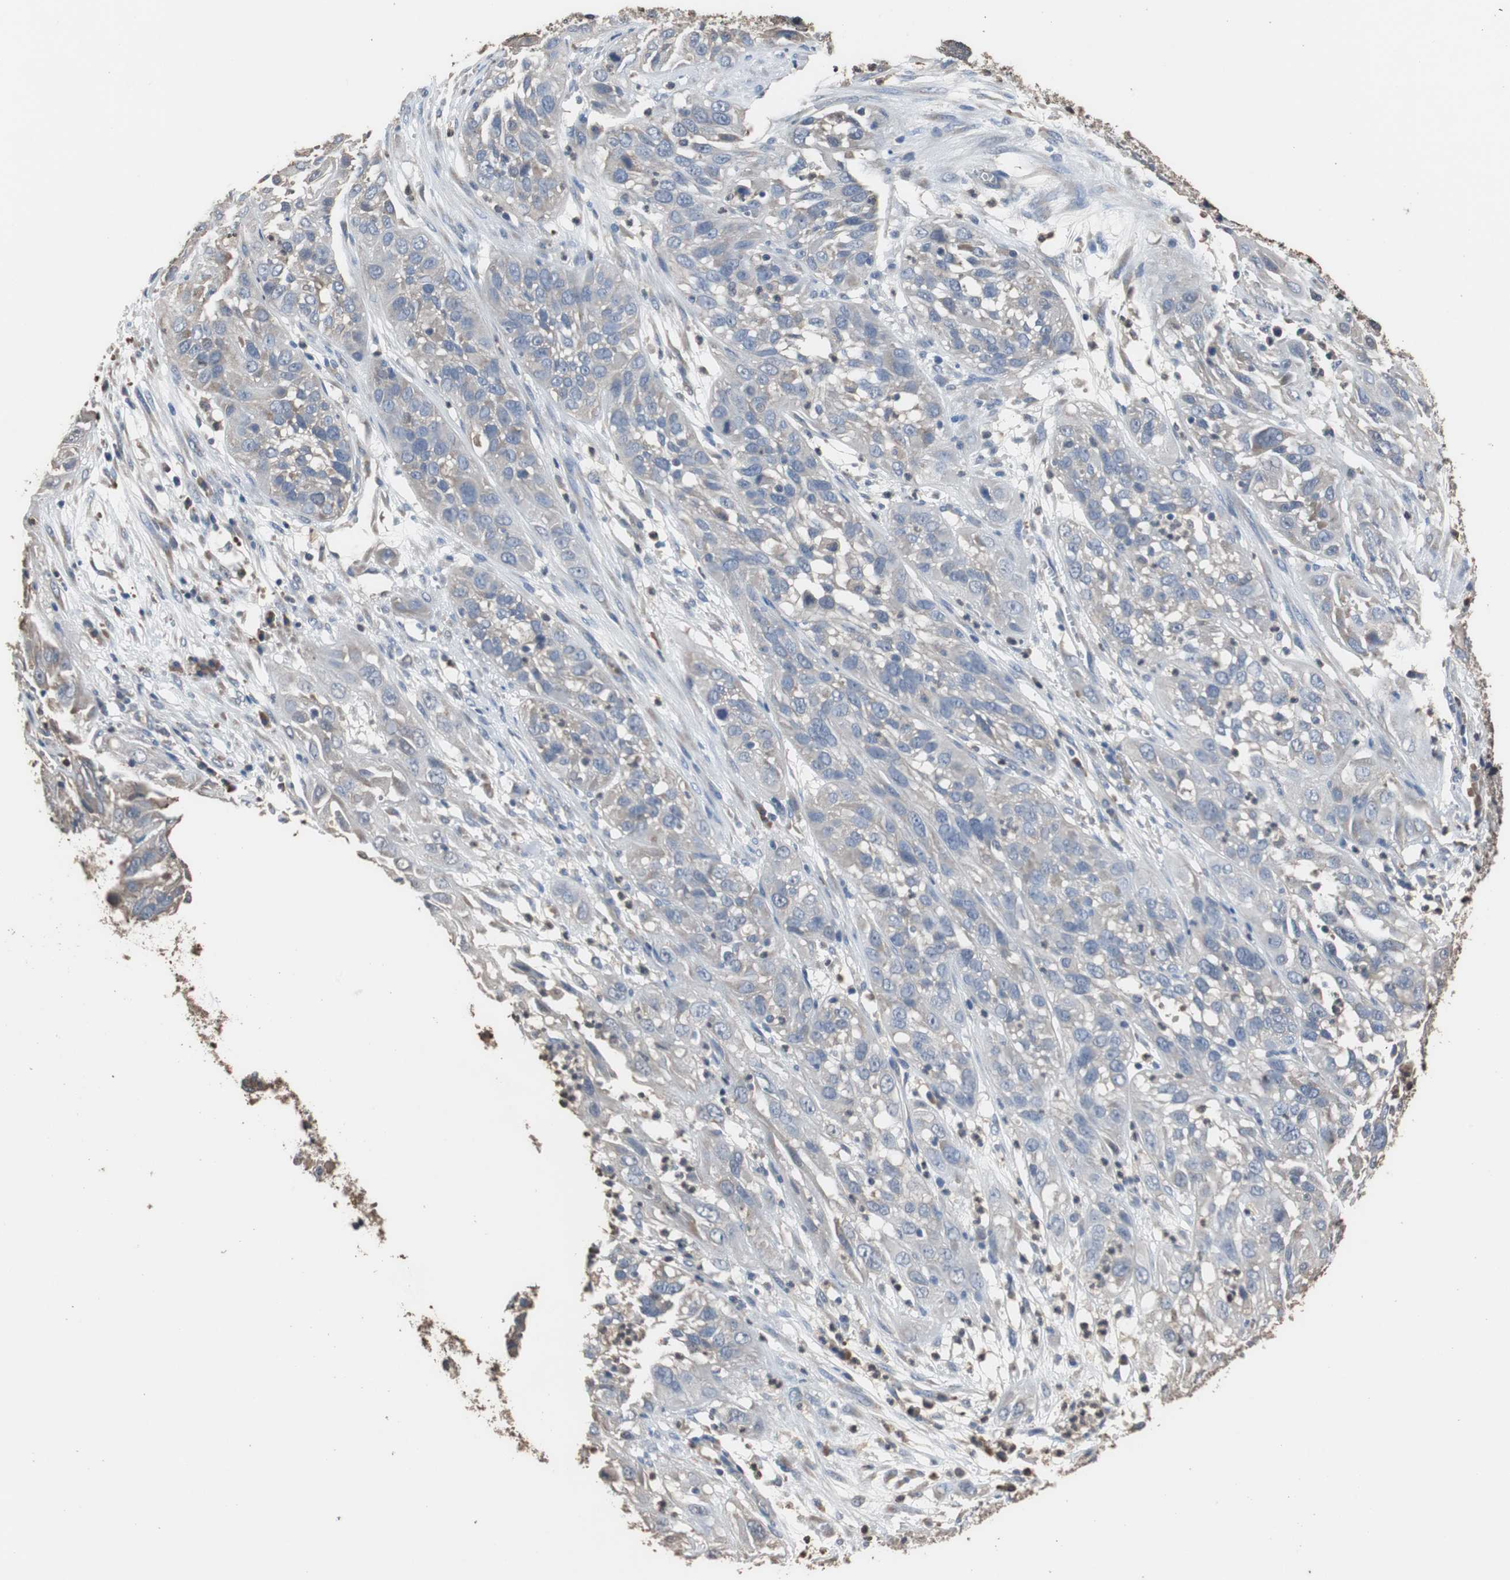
{"staining": {"intensity": "weak", "quantity": "<25%", "location": "cytoplasmic/membranous"}, "tissue": "cervical cancer", "cell_type": "Tumor cells", "image_type": "cancer", "snomed": [{"axis": "morphology", "description": "Squamous cell carcinoma, NOS"}, {"axis": "topography", "description": "Cervix"}], "caption": "A micrograph of human cervical cancer (squamous cell carcinoma) is negative for staining in tumor cells.", "gene": "SCIMP", "patient": {"sex": "female", "age": 32}}